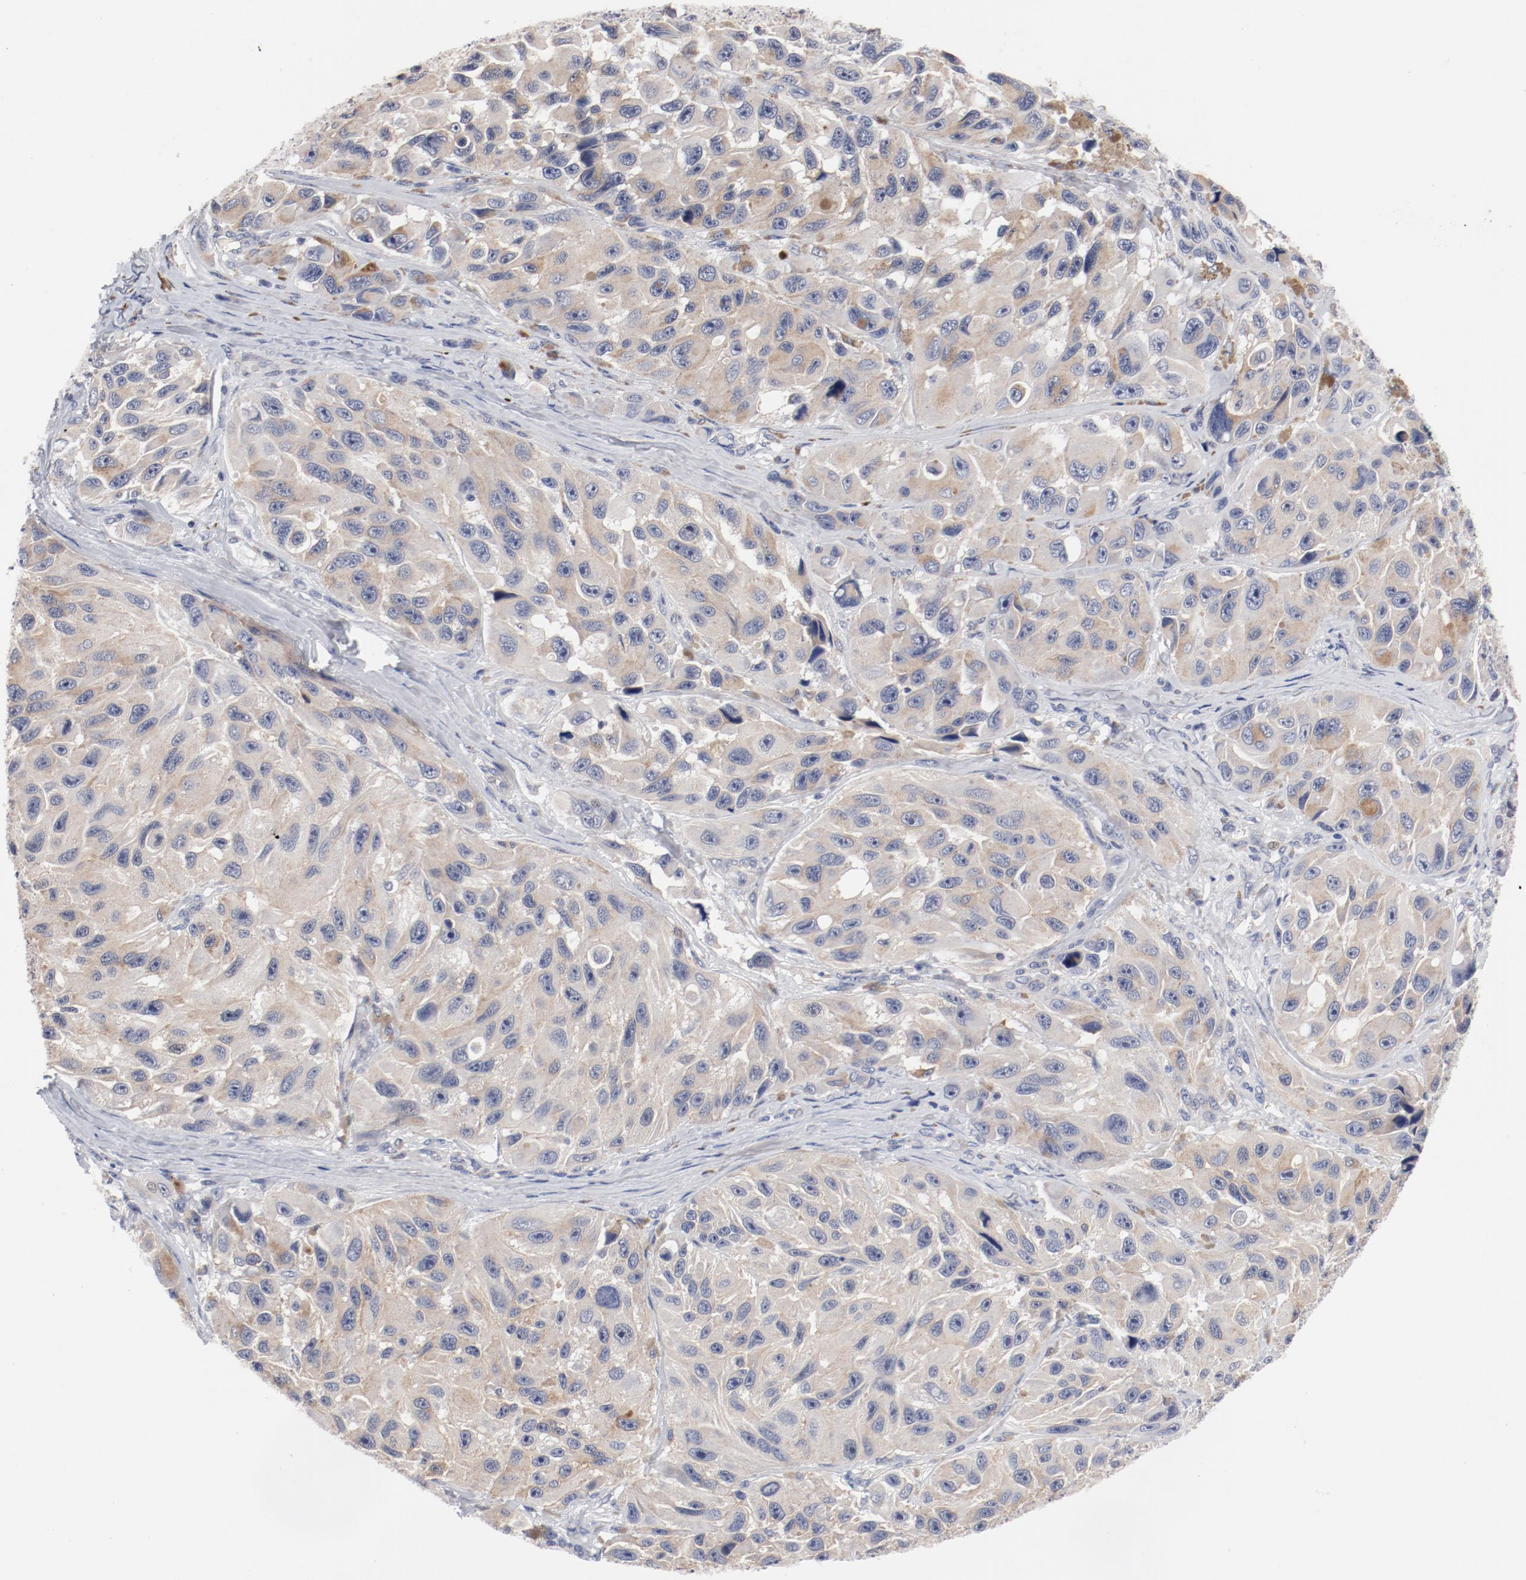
{"staining": {"intensity": "negative", "quantity": "none", "location": "none"}, "tissue": "melanoma", "cell_type": "Tumor cells", "image_type": "cancer", "snomed": [{"axis": "morphology", "description": "Malignant melanoma, NOS"}, {"axis": "topography", "description": "Skin"}], "caption": "This micrograph is of malignant melanoma stained with IHC to label a protein in brown with the nuclei are counter-stained blue. There is no staining in tumor cells.", "gene": "KCNK13", "patient": {"sex": "female", "age": 73}}